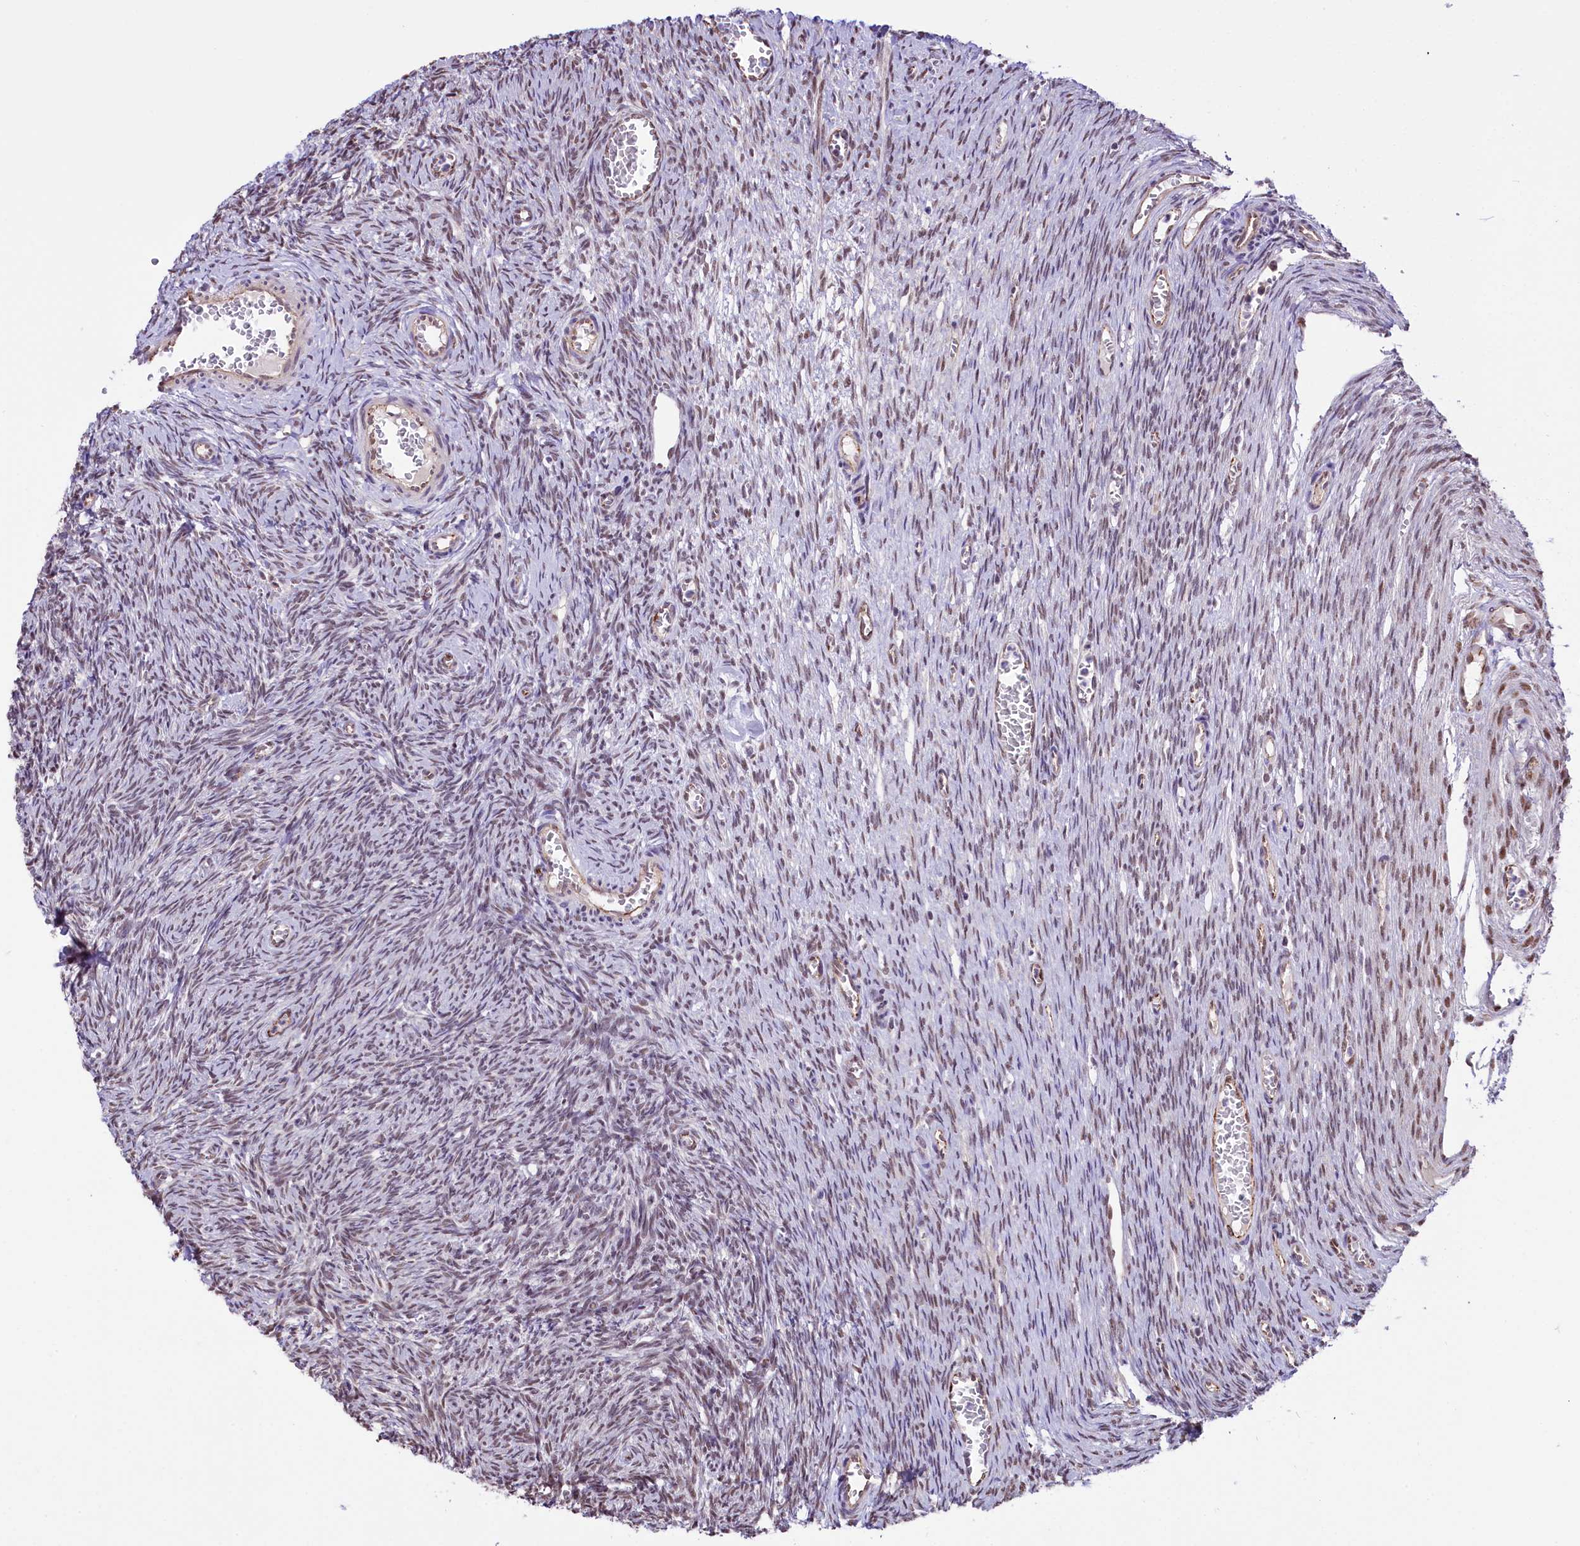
{"staining": {"intensity": "weak", "quantity": ">75%", "location": "nuclear"}, "tissue": "ovary", "cell_type": "Follicle cells", "image_type": "normal", "snomed": [{"axis": "morphology", "description": "Normal tissue, NOS"}, {"axis": "topography", "description": "Ovary"}], "caption": "Benign ovary was stained to show a protein in brown. There is low levels of weak nuclear staining in approximately >75% of follicle cells.", "gene": "MRPL54", "patient": {"sex": "female", "age": 44}}